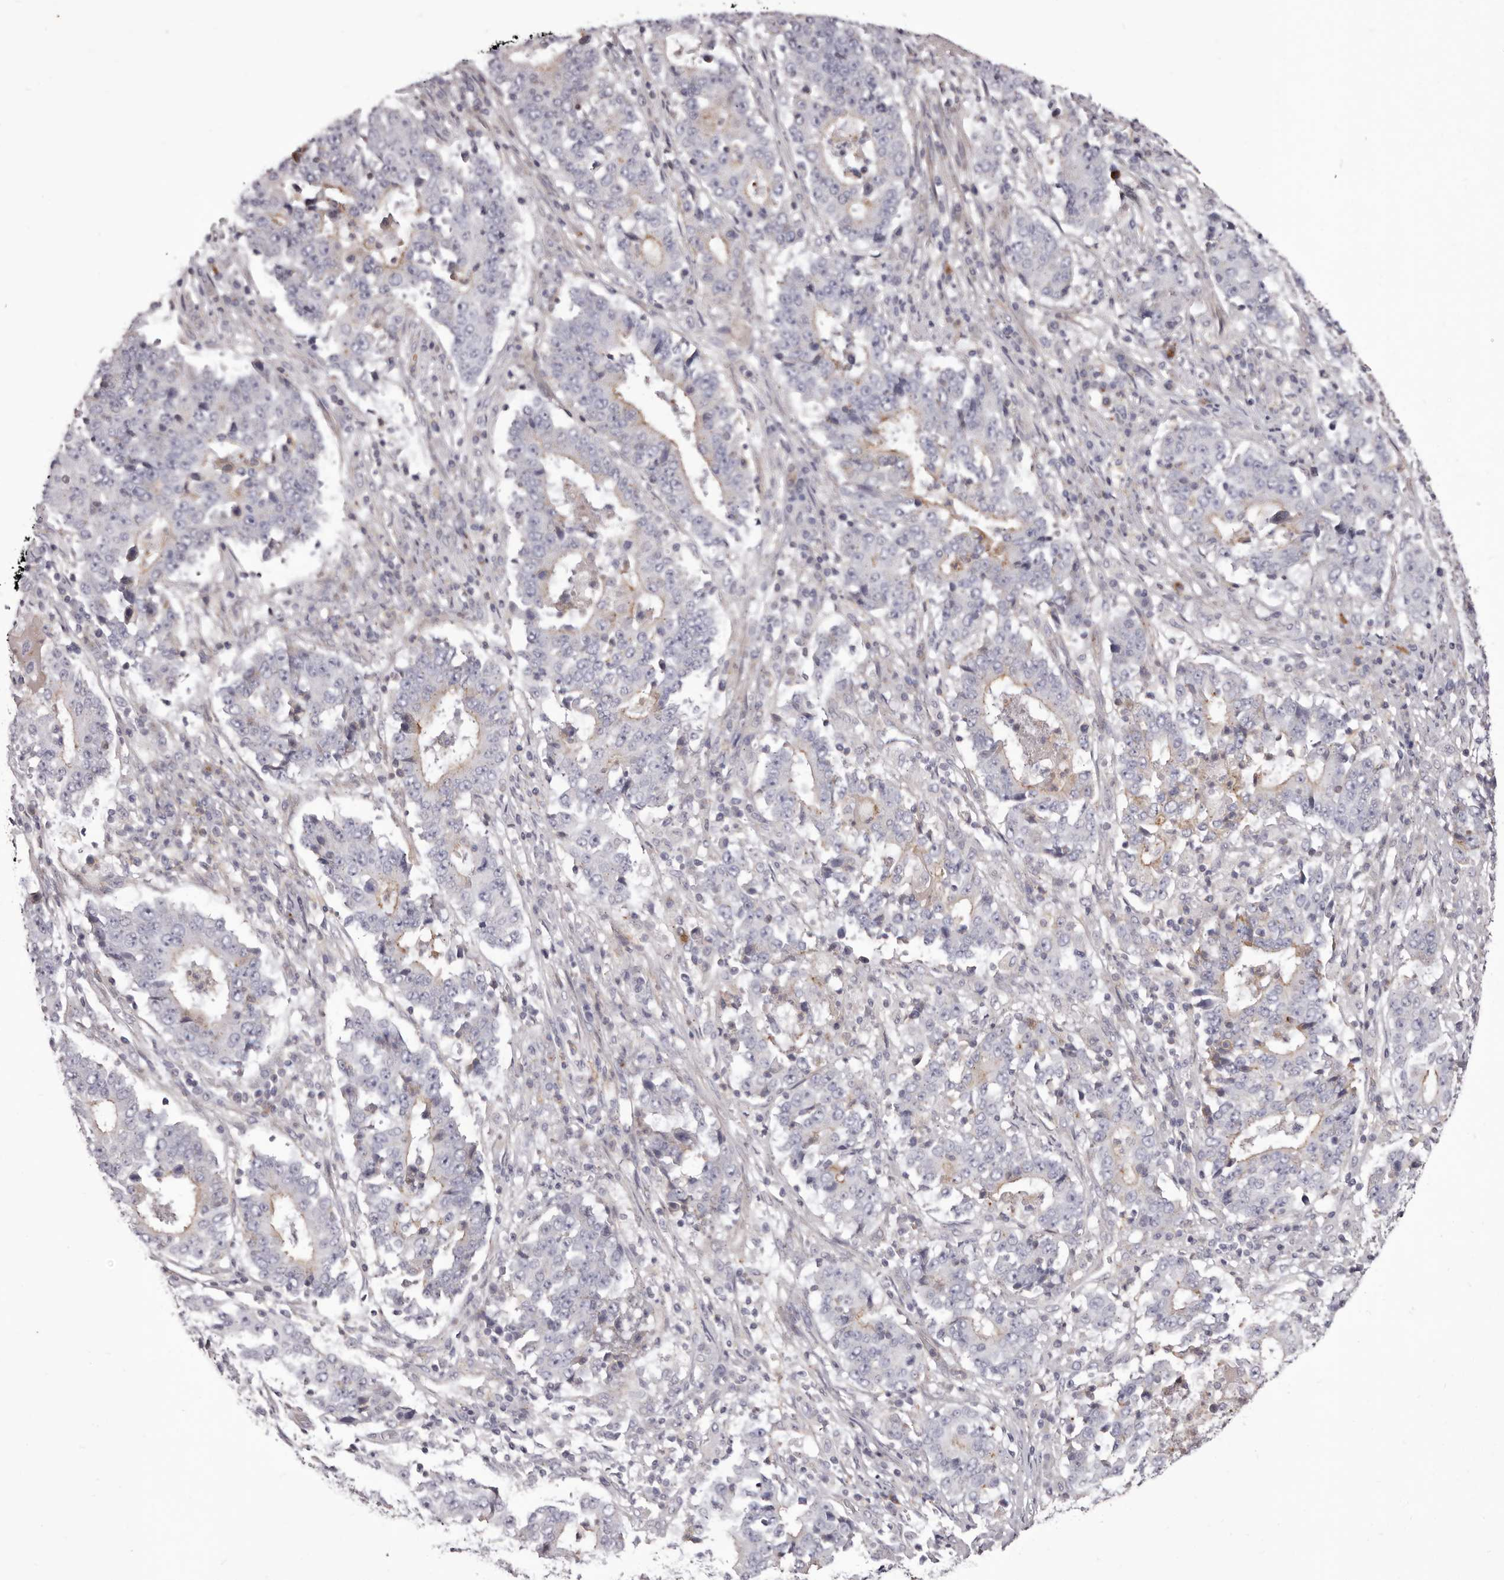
{"staining": {"intensity": "weak", "quantity": "<25%", "location": "cytoplasmic/membranous"}, "tissue": "stomach cancer", "cell_type": "Tumor cells", "image_type": "cancer", "snomed": [{"axis": "morphology", "description": "Adenocarcinoma, NOS"}, {"axis": "topography", "description": "Stomach"}], "caption": "Tumor cells are negative for brown protein staining in adenocarcinoma (stomach). (DAB (3,3'-diaminobenzidine) immunohistochemistry (IHC), high magnification).", "gene": "PEG10", "patient": {"sex": "male", "age": 59}}